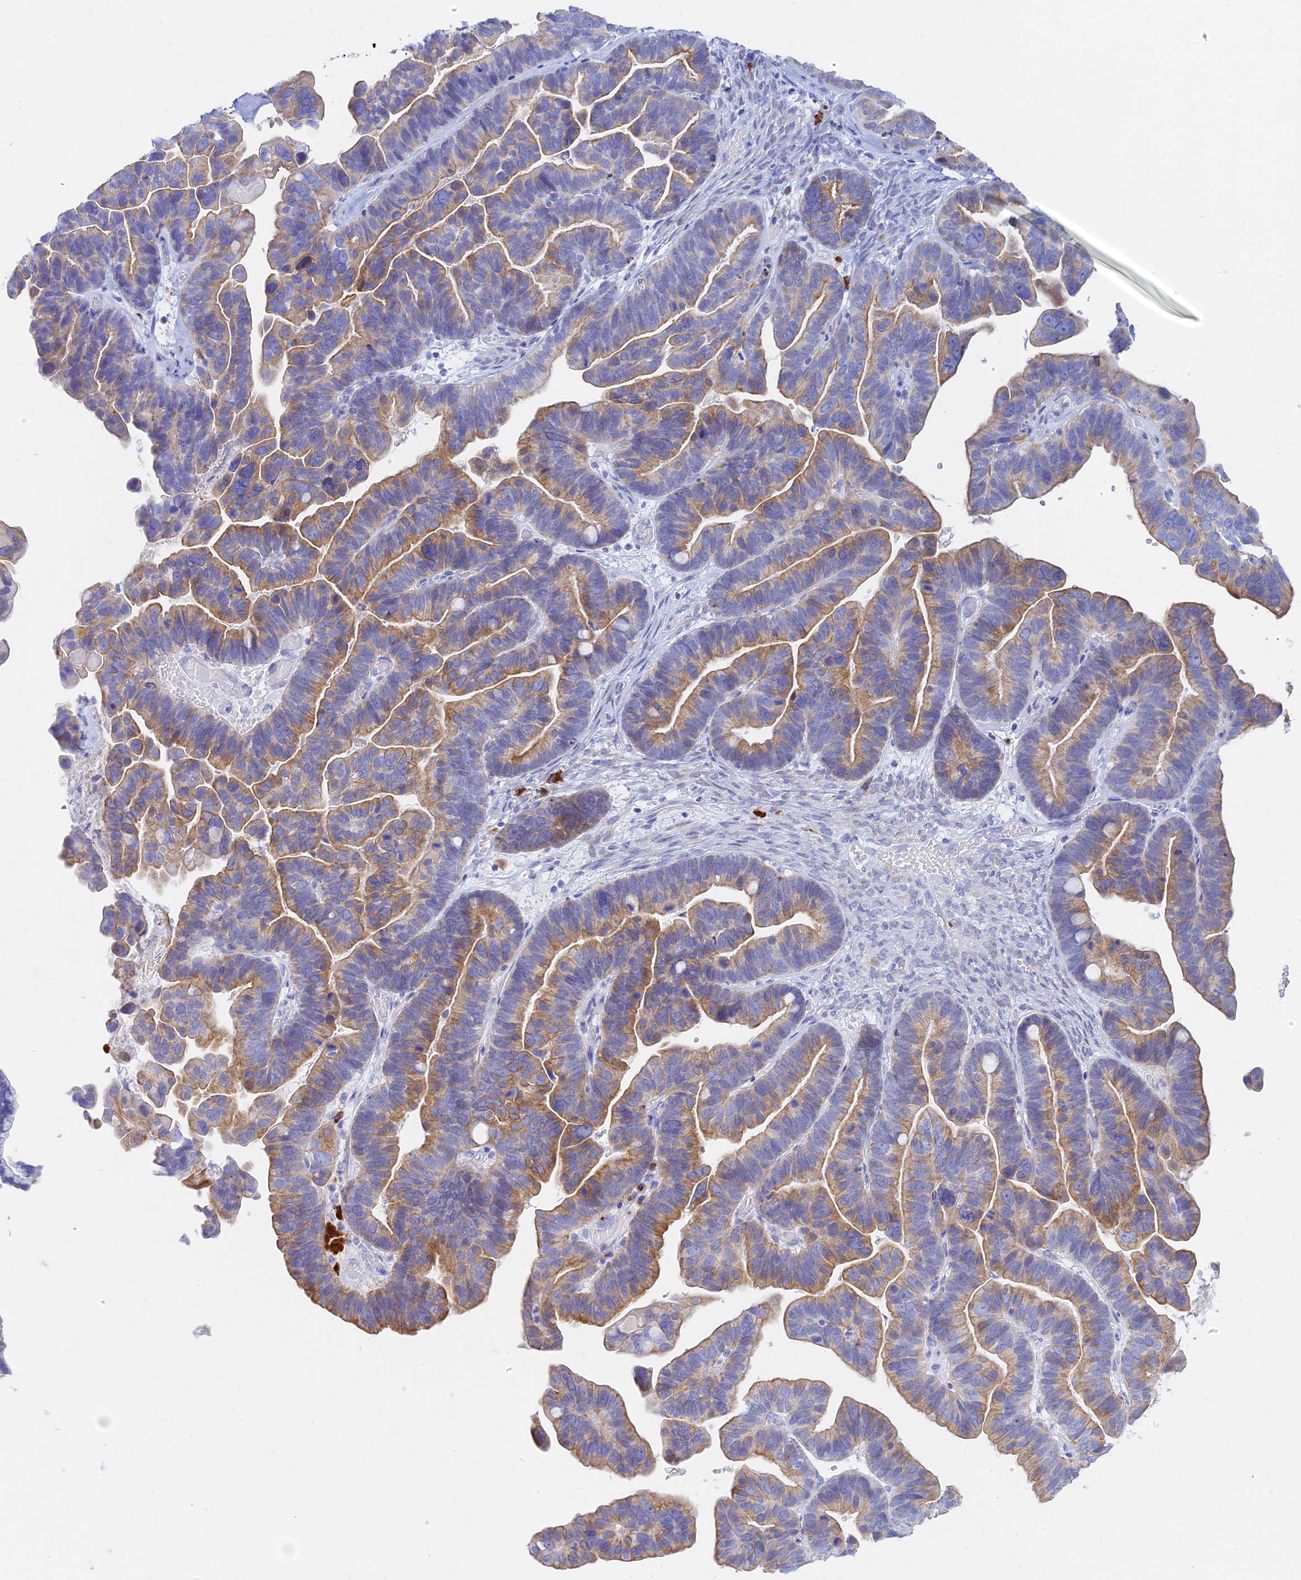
{"staining": {"intensity": "moderate", "quantity": ">75%", "location": "cytoplasmic/membranous"}, "tissue": "ovarian cancer", "cell_type": "Tumor cells", "image_type": "cancer", "snomed": [{"axis": "morphology", "description": "Cystadenocarcinoma, serous, NOS"}, {"axis": "topography", "description": "Ovary"}], "caption": "Human ovarian cancer stained with a brown dye exhibits moderate cytoplasmic/membranous positive staining in approximately >75% of tumor cells.", "gene": "CEP152", "patient": {"sex": "female", "age": 56}}